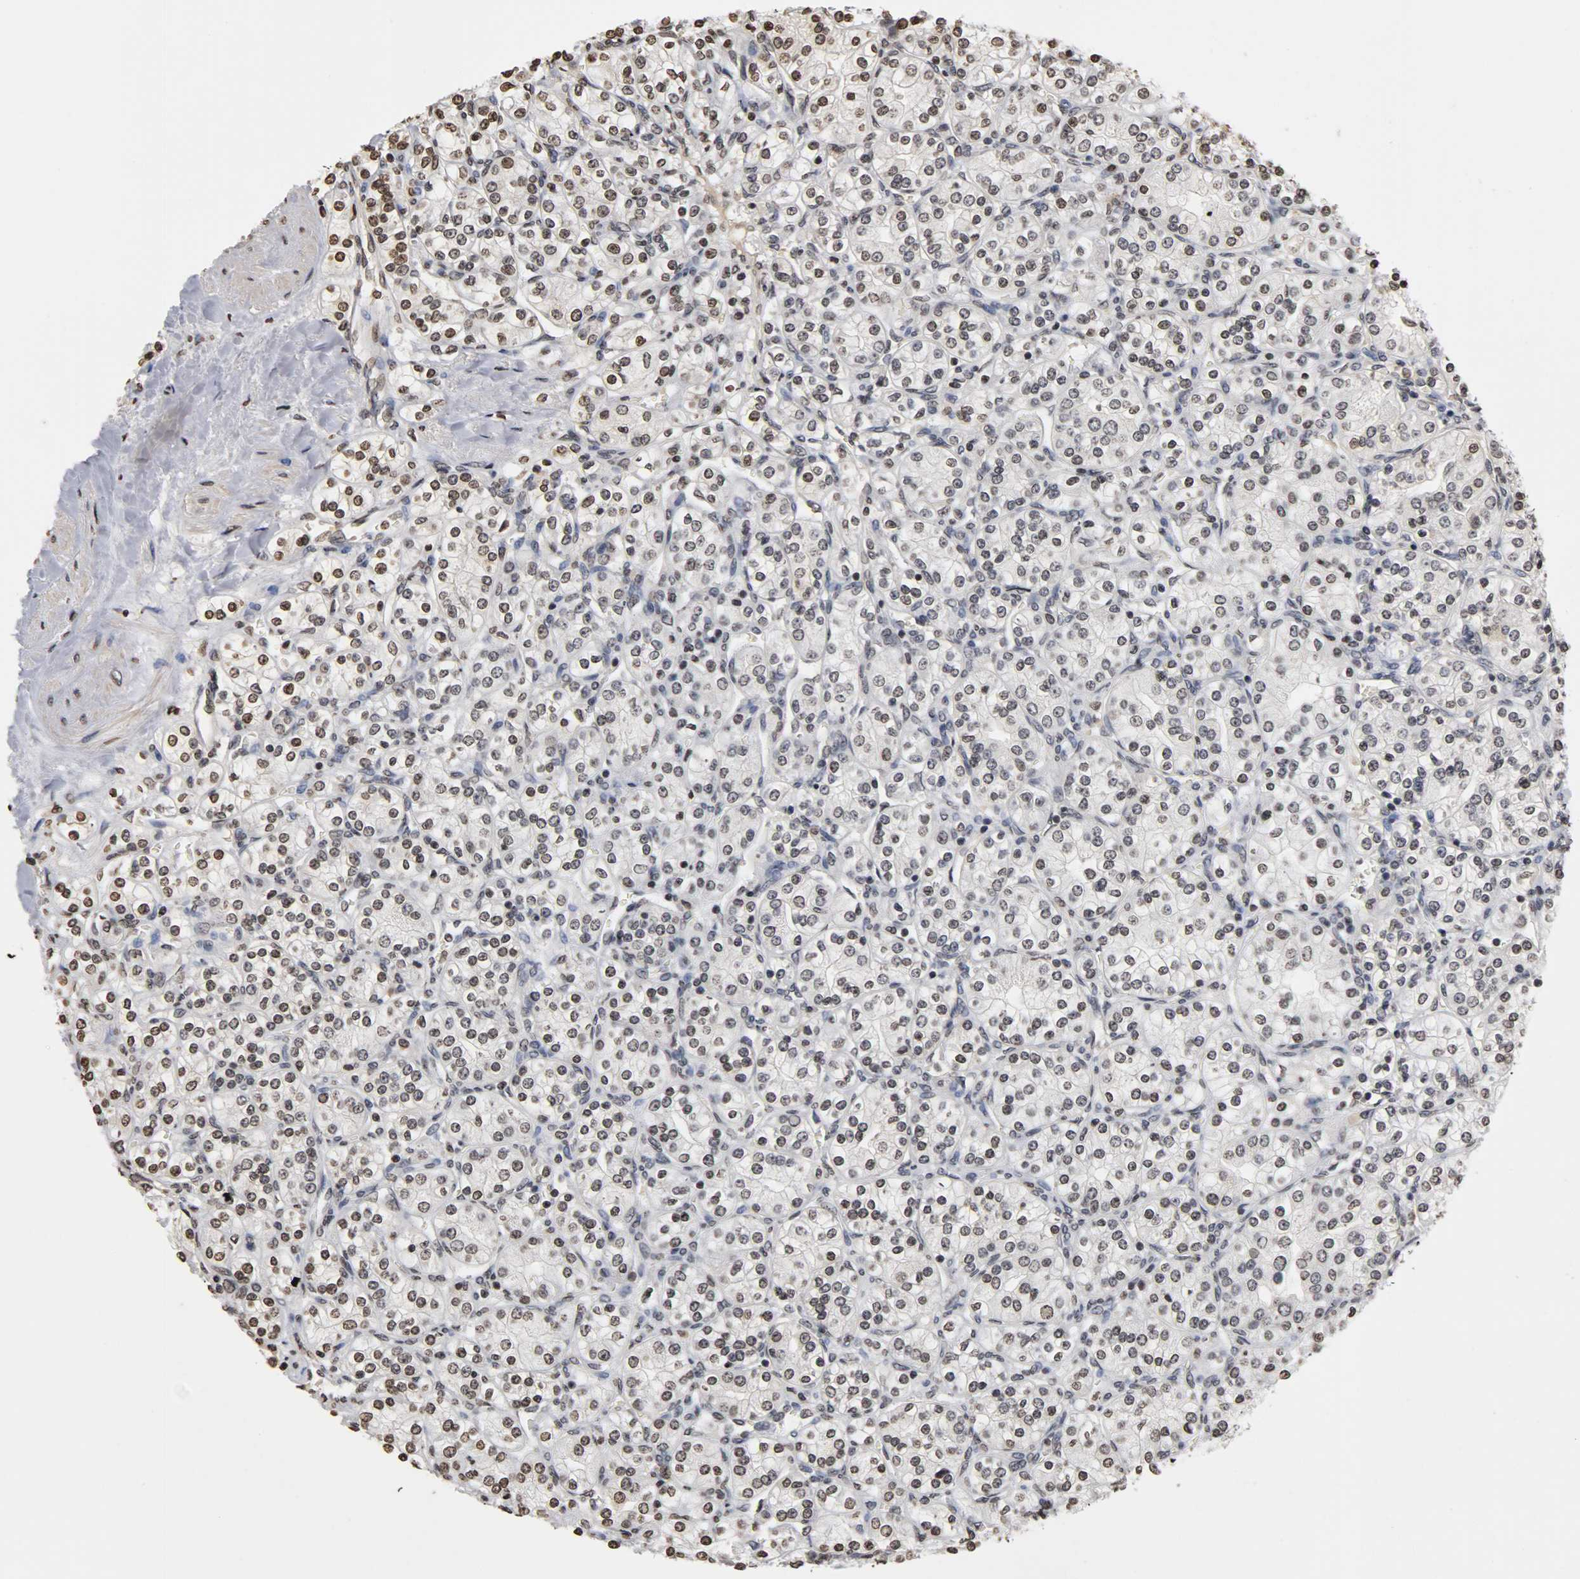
{"staining": {"intensity": "moderate", "quantity": "<25%", "location": "nuclear"}, "tissue": "renal cancer", "cell_type": "Tumor cells", "image_type": "cancer", "snomed": [{"axis": "morphology", "description": "Adenocarcinoma, NOS"}, {"axis": "topography", "description": "Kidney"}], "caption": "A high-resolution image shows IHC staining of renal cancer, which exhibits moderate nuclear staining in approximately <25% of tumor cells. The protein of interest is shown in brown color, while the nuclei are stained blue.", "gene": "ERCC2", "patient": {"sex": "male", "age": 77}}